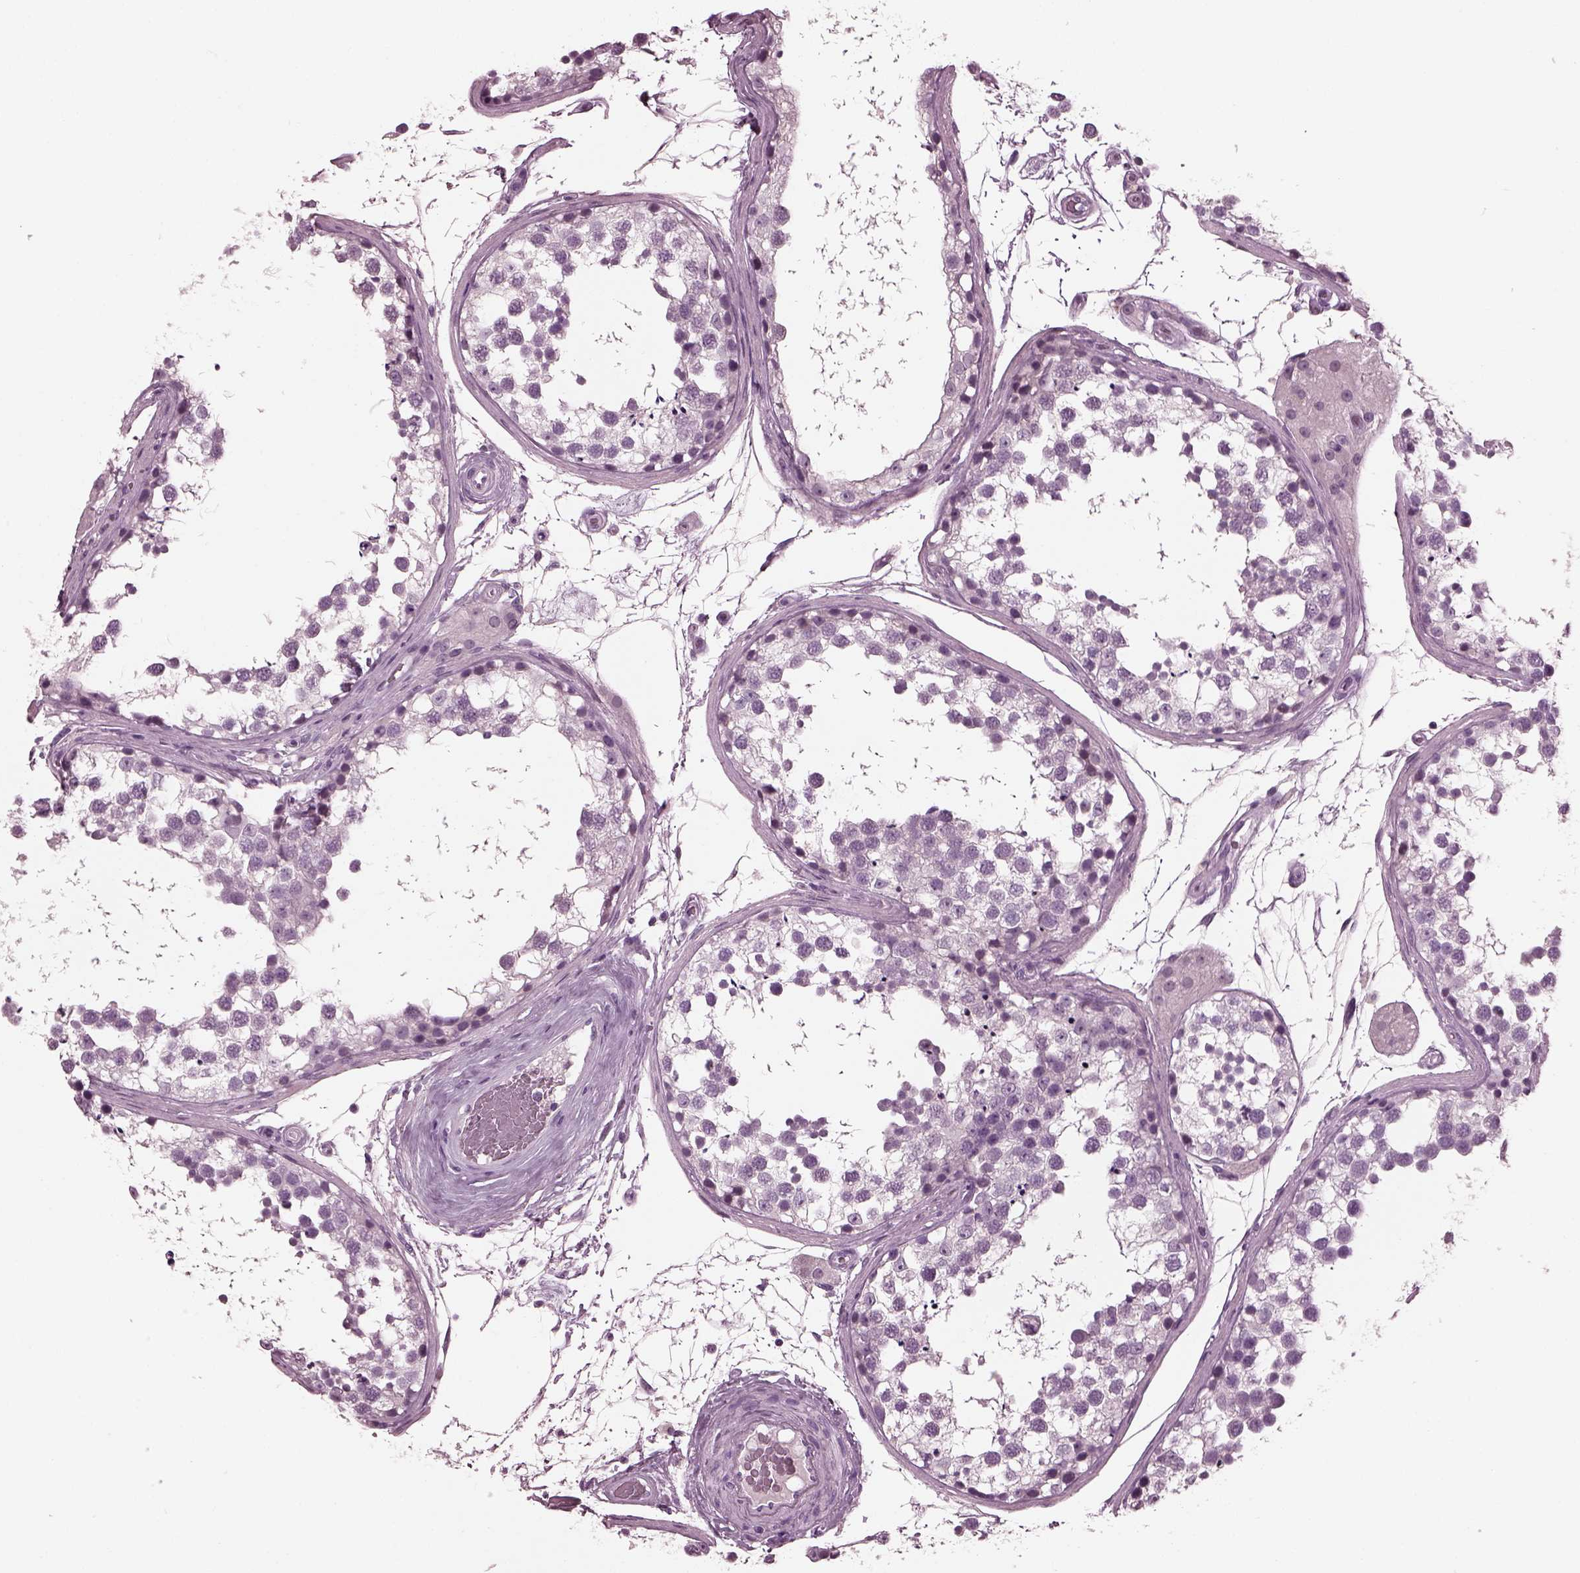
{"staining": {"intensity": "negative", "quantity": "none", "location": "none"}, "tissue": "testis", "cell_type": "Cells in seminiferous ducts", "image_type": "normal", "snomed": [{"axis": "morphology", "description": "Normal tissue, NOS"}, {"axis": "morphology", "description": "Seminoma, NOS"}, {"axis": "topography", "description": "Testis"}], "caption": "Immunohistochemical staining of benign human testis shows no significant expression in cells in seminiferous ducts. The staining was performed using DAB (3,3'-diaminobenzidine) to visualize the protein expression in brown, while the nuclei were stained in blue with hematoxylin (Magnification: 20x).", "gene": "MIB2", "patient": {"sex": "male", "age": 65}}